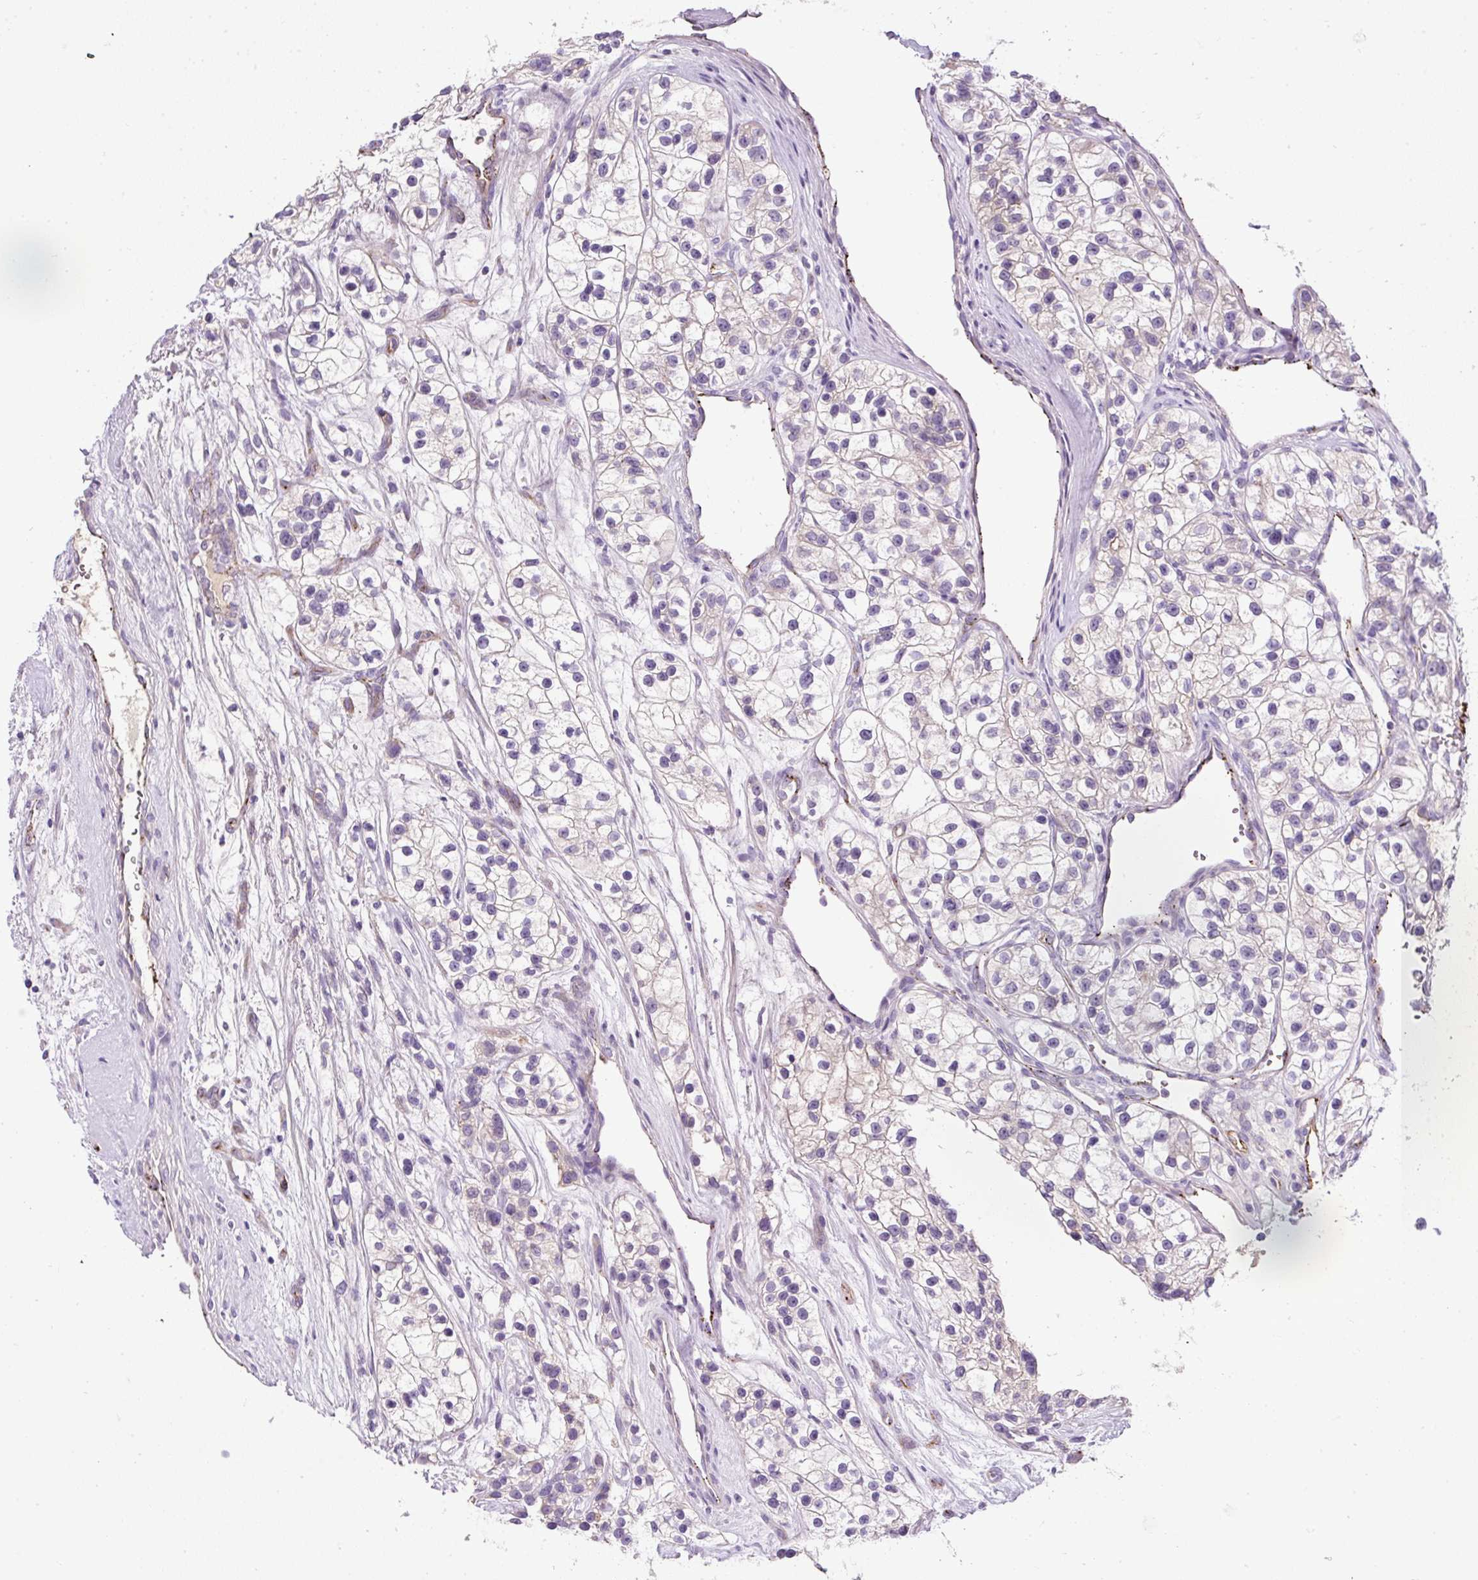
{"staining": {"intensity": "negative", "quantity": "none", "location": "none"}, "tissue": "renal cancer", "cell_type": "Tumor cells", "image_type": "cancer", "snomed": [{"axis": "morphology", "description": "Adenocarcinoma, NOS"}, {"axis": "topography", "description": "Kidney"}], "caption": "Tumor cells are negative for protein expression in human renal adenocarcinoma. (DAB (3,3'-diaminobenzidine) IHC with hematoxylin counter stain).", "gene": "LEFTY2", "patient": {"sex": "female", "age": 57}}